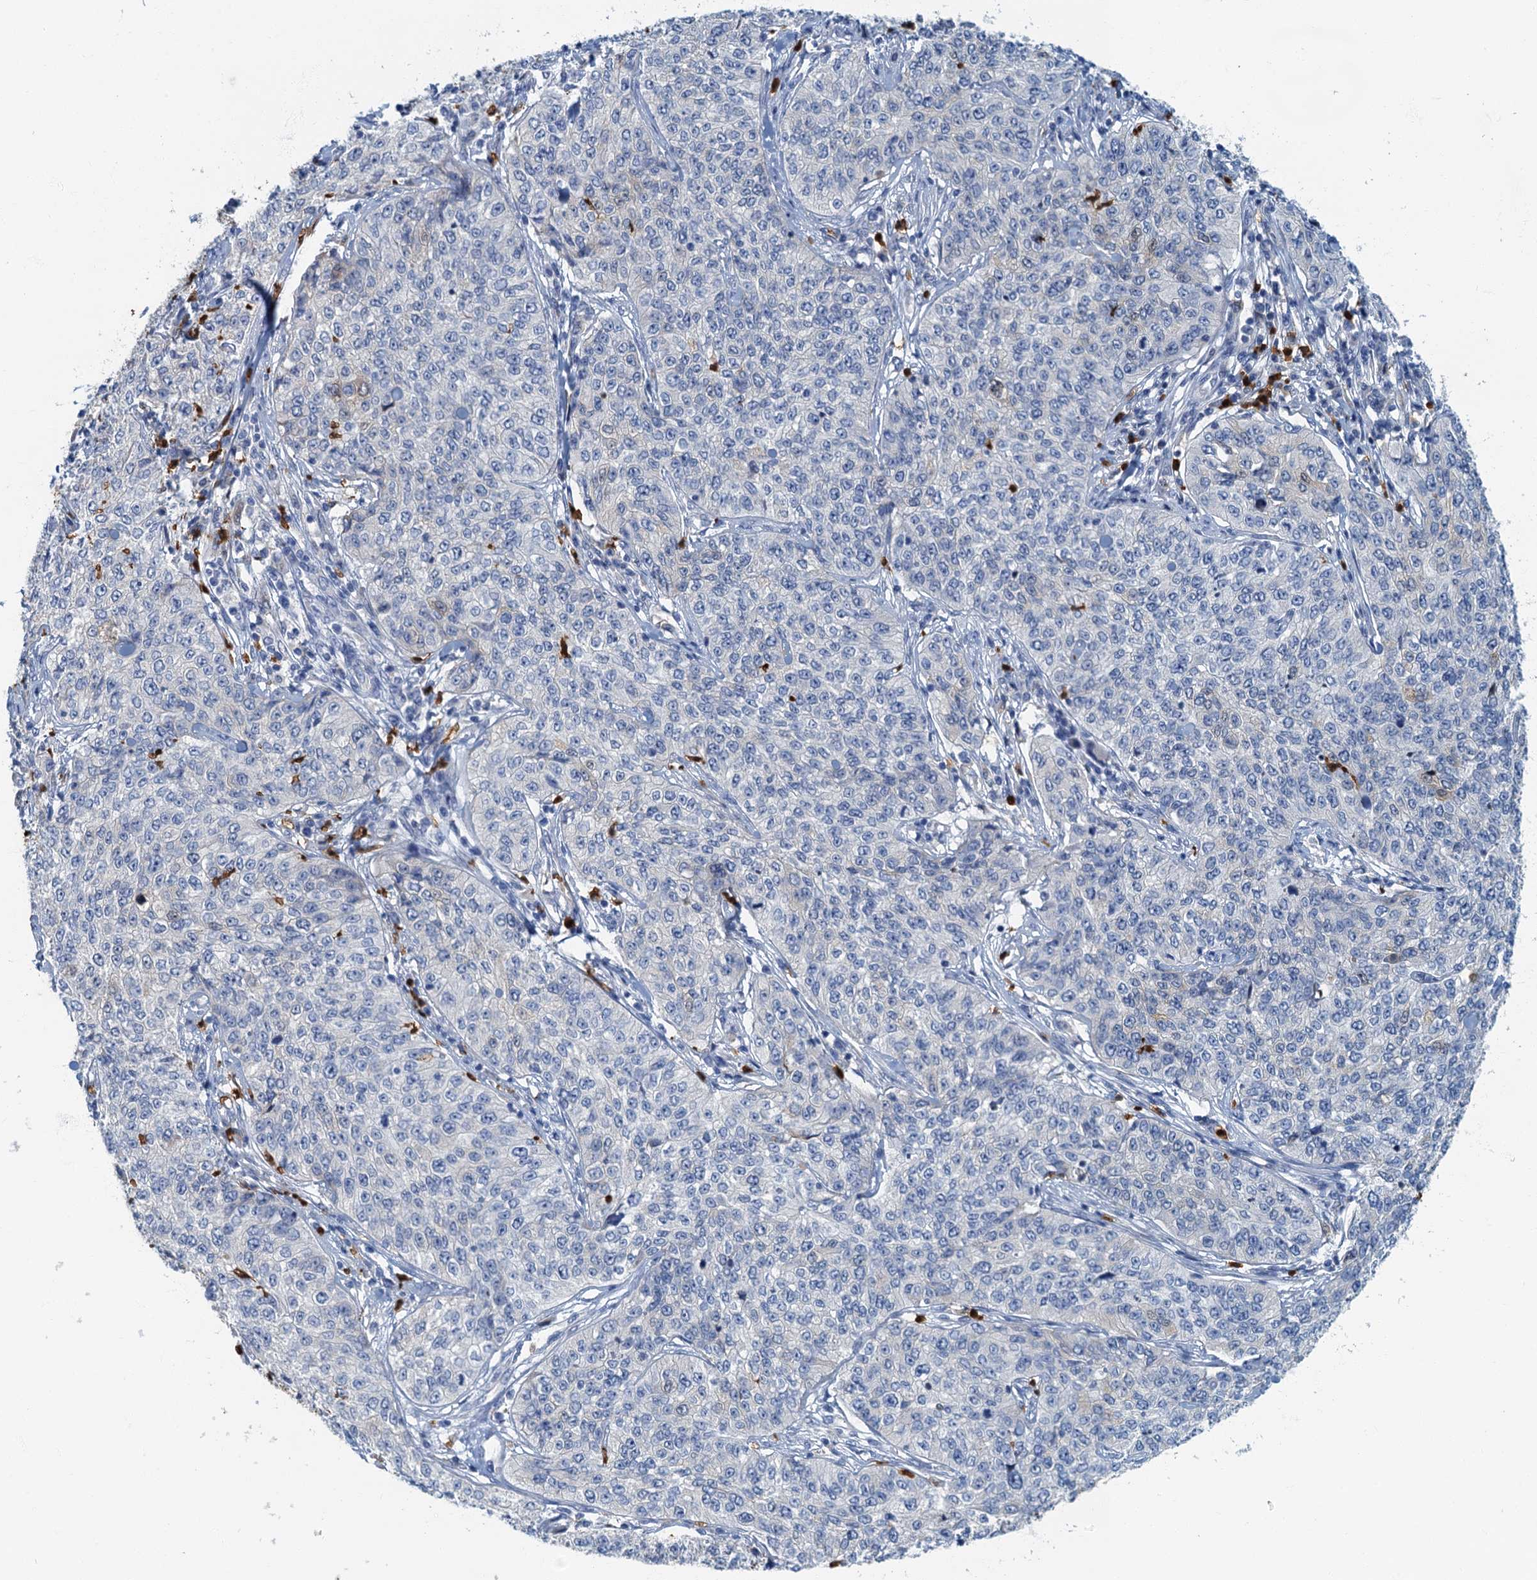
{"staining": {"intensity": "negative", "quantity": "none", "location": "none"}, "tissue": "cervical cancer", "cell_type": "Tumor cells", "image_type": "cancer", "snomed": [{"axis": "morphology", "description": "Squamous cell carcinoma, NOS"}, {"axis": "topography", "description": "Cervix"}], "caption": "This is an immunohistochemistry histopathology image of human cervical cancer (squamous cell carcinoma). There is no staining in tumor cells.", "gene": "ANKDD1A", "patient": {"sex": "female", "age": 35}}